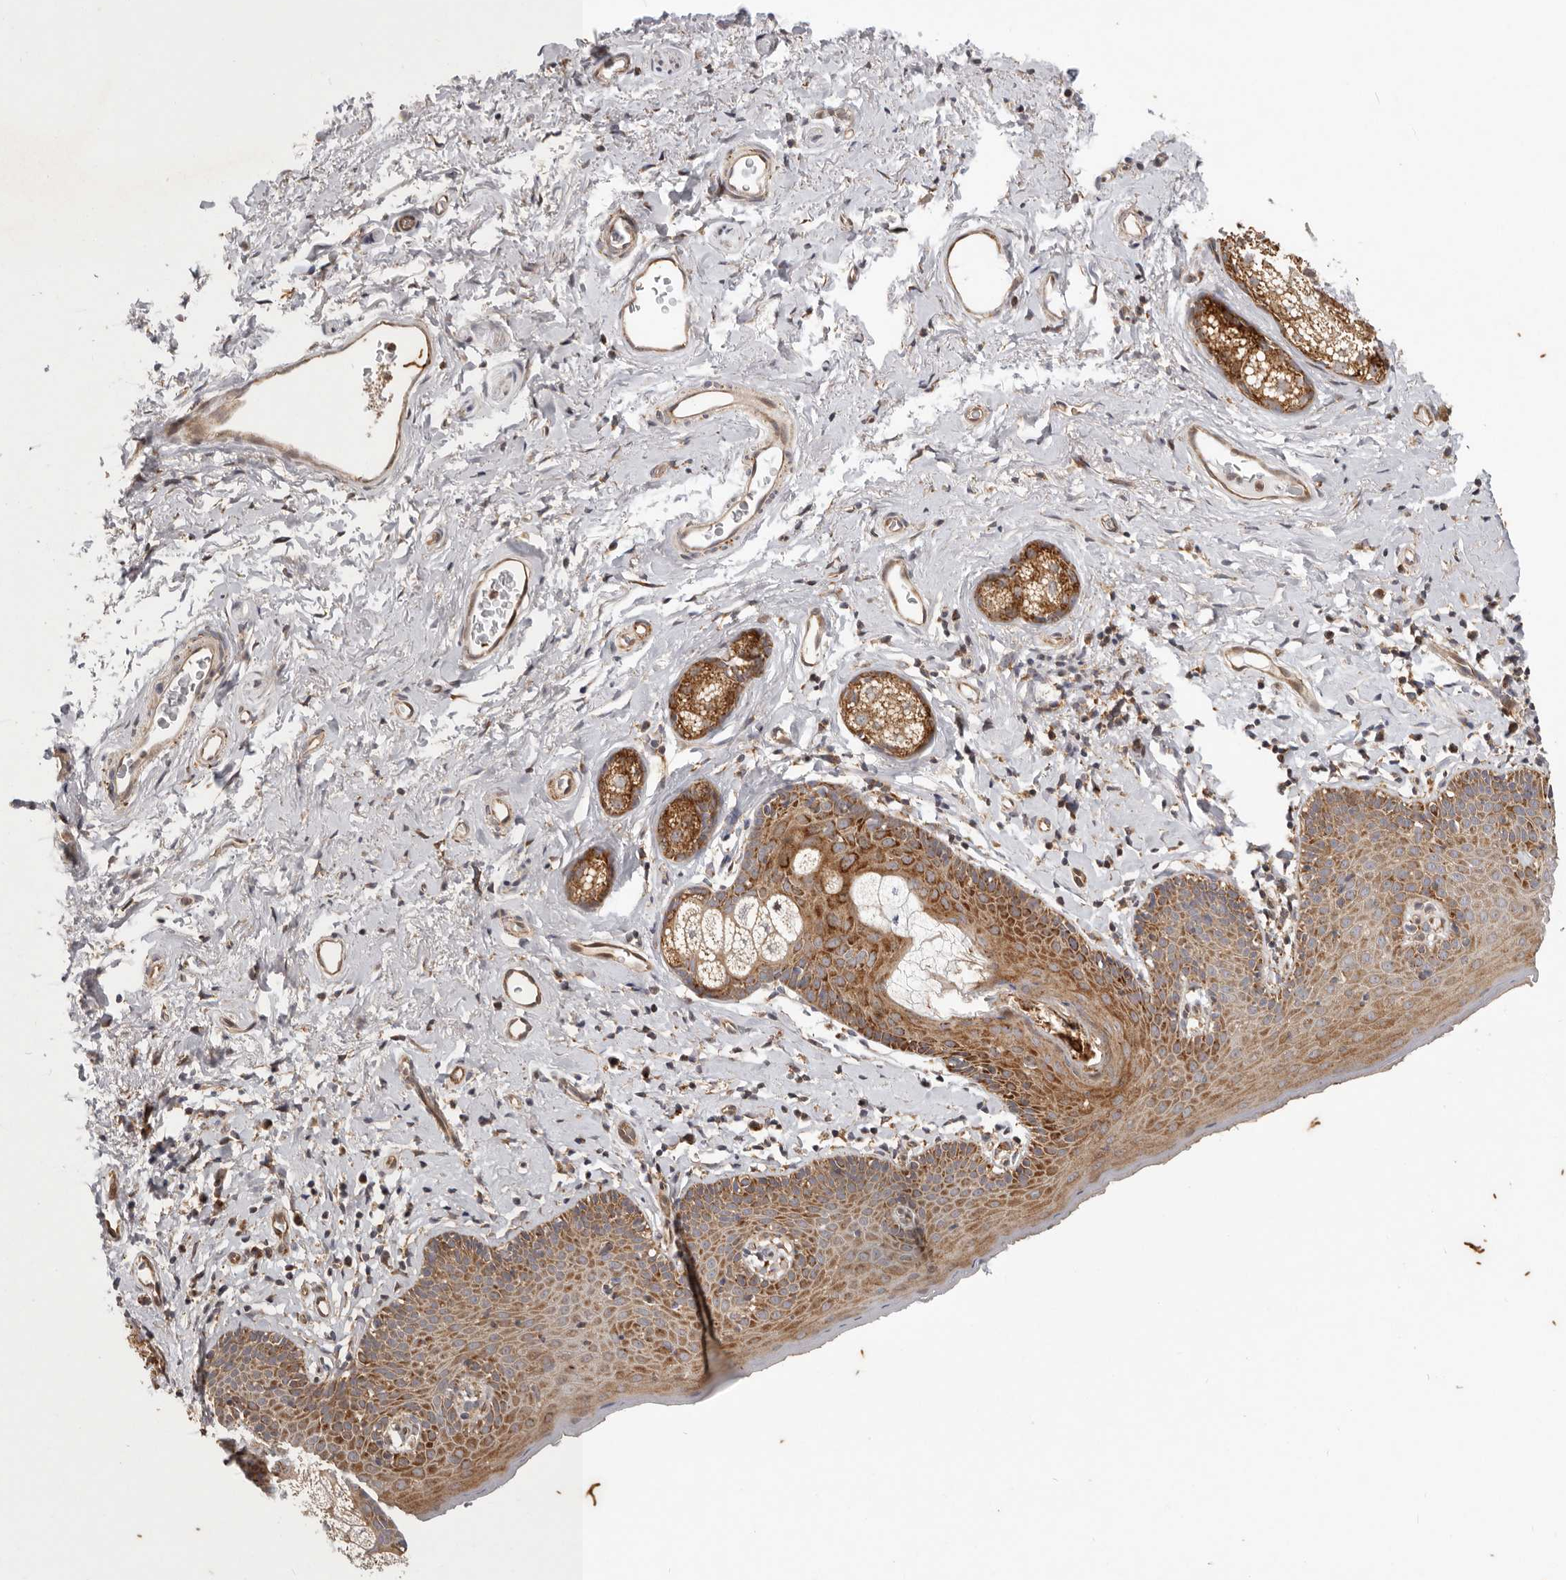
{"staining": {"intensity": "strong", "quantity": ">75%", "location": "cytoplasmic/membranous"}, "tissue": "skin", "cell_type": "Epidermal cells", "image_type": "normal", "snomed": [{"axis": "morphology", "description": "Normal tissue, NOS"}, {"axis": "topography", "description": "Vulva"}], "caption": "Immunohistochemical staining of normal skin demonstrates >75% levels of strong cytoplasmic/membranous protein positivity in about >75% of epidermal cells. The staining was performed using DAB (3,3'-diaminobenzidine), with brown indicating positive protein expression. Nuclei are stained blue with hematoxylin.", "gene": "MRPS10", "patient": {"sex": "female", "age": 66}}